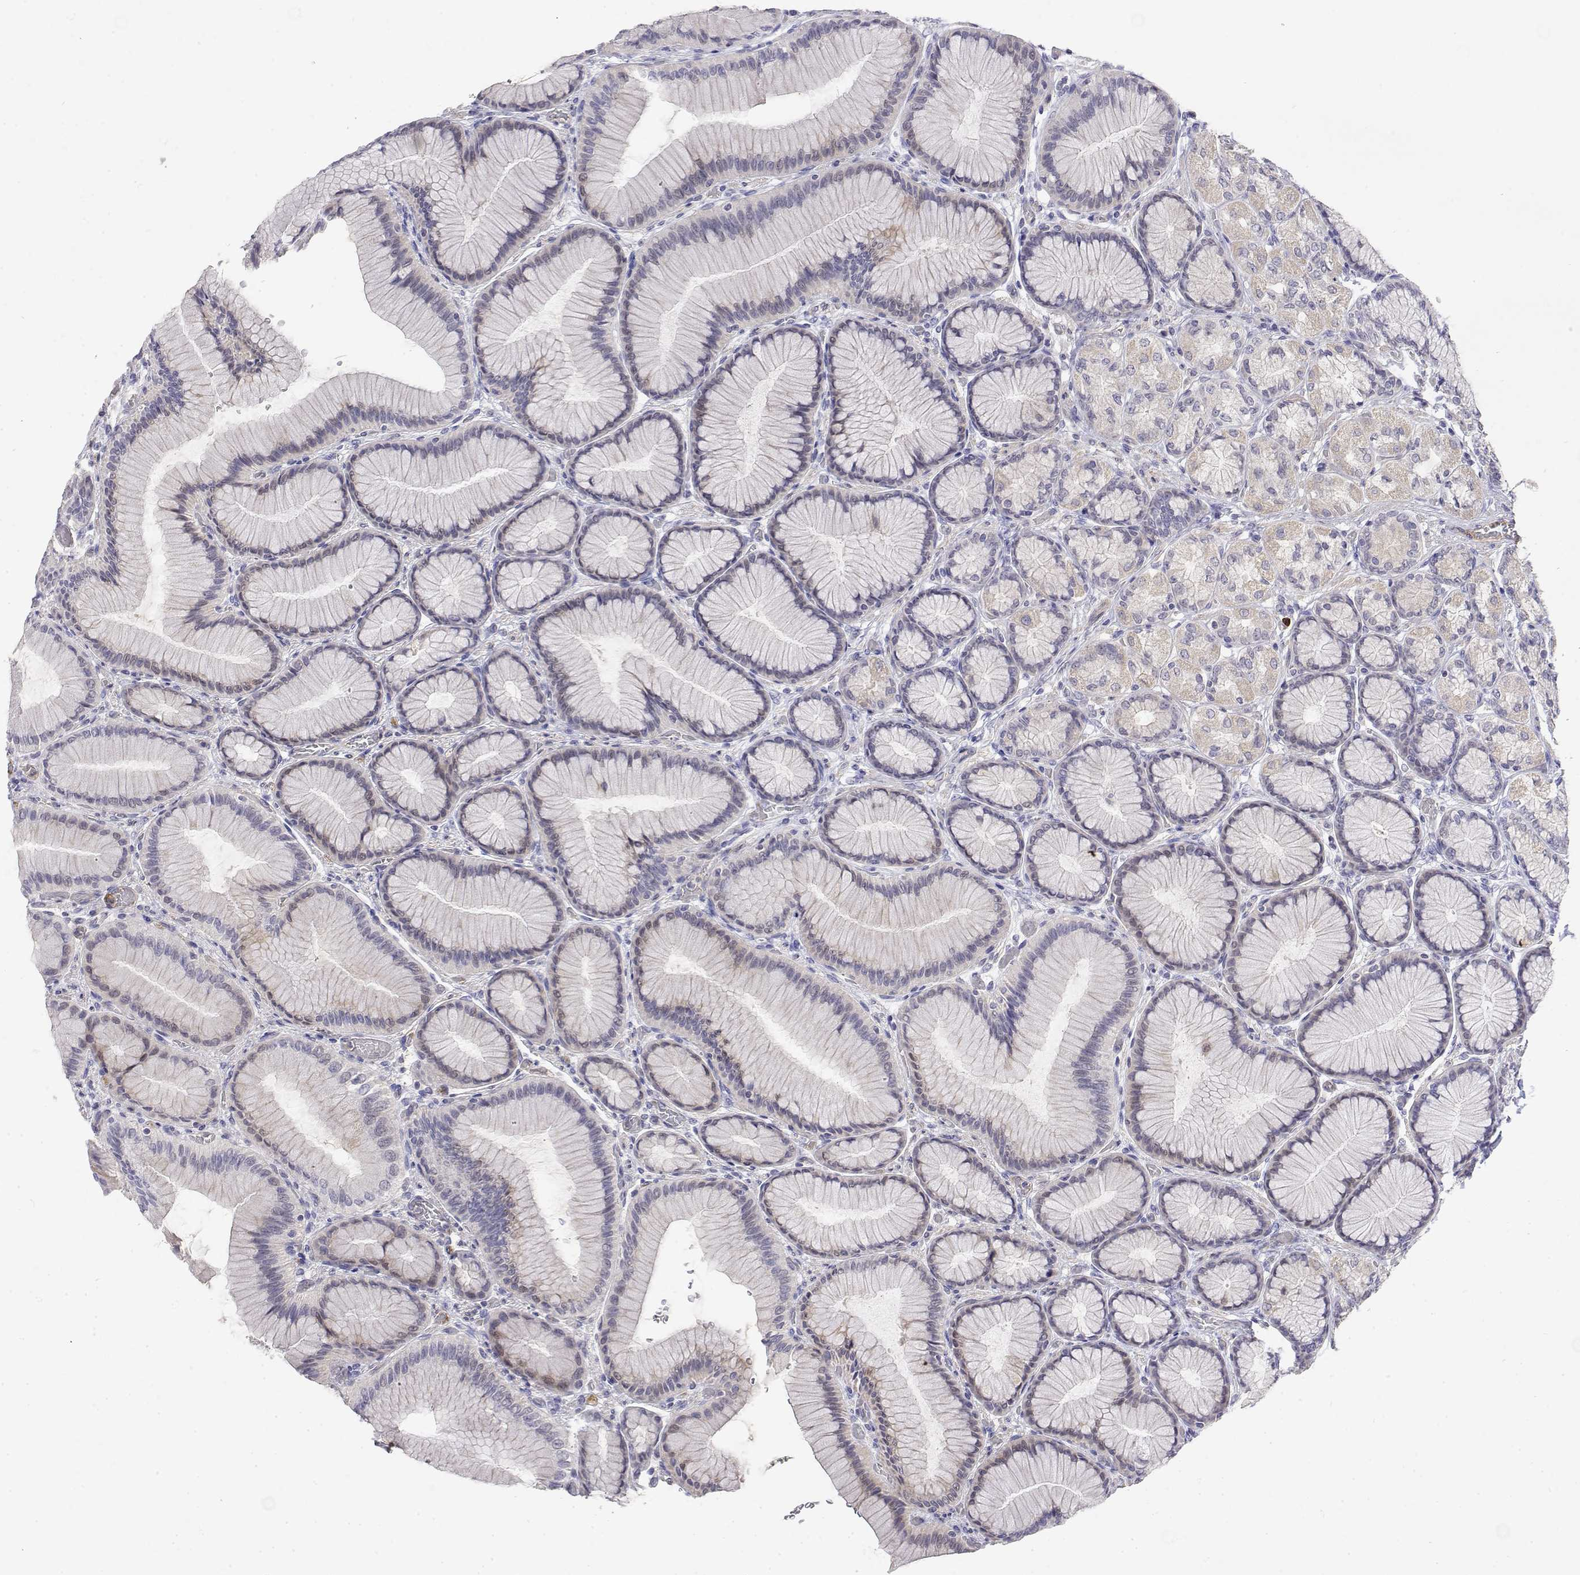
{"staining": {"intensity": "weak", "quantity": "<25%", "location": "cytoplasmic/membranous"}, "tissue": "stomach", "cell_type": "Glandular cells", "image_type": "normal", "snomed": [{"axis": "morphology", "description": "Normal tissue, NOS"}, {"axis": "morphology", "description": "Adenocarcinoma, NOS"}, {"axis": "morphology", "description": "Adenocarcinoma, High grade"}, {"axis": "topography", "description": "Stomach, upper"}, {"axis": "topography", "description": "Stomach"}], "caption": "IHC image of normal human stomach stained for a protein (brown), which exhibits no positivity in glandular cells. (DAB immunohistochemistry (IHC), high magnification).", "gene": "GGACT", "patient": {"sex": "female", "age": 65}}